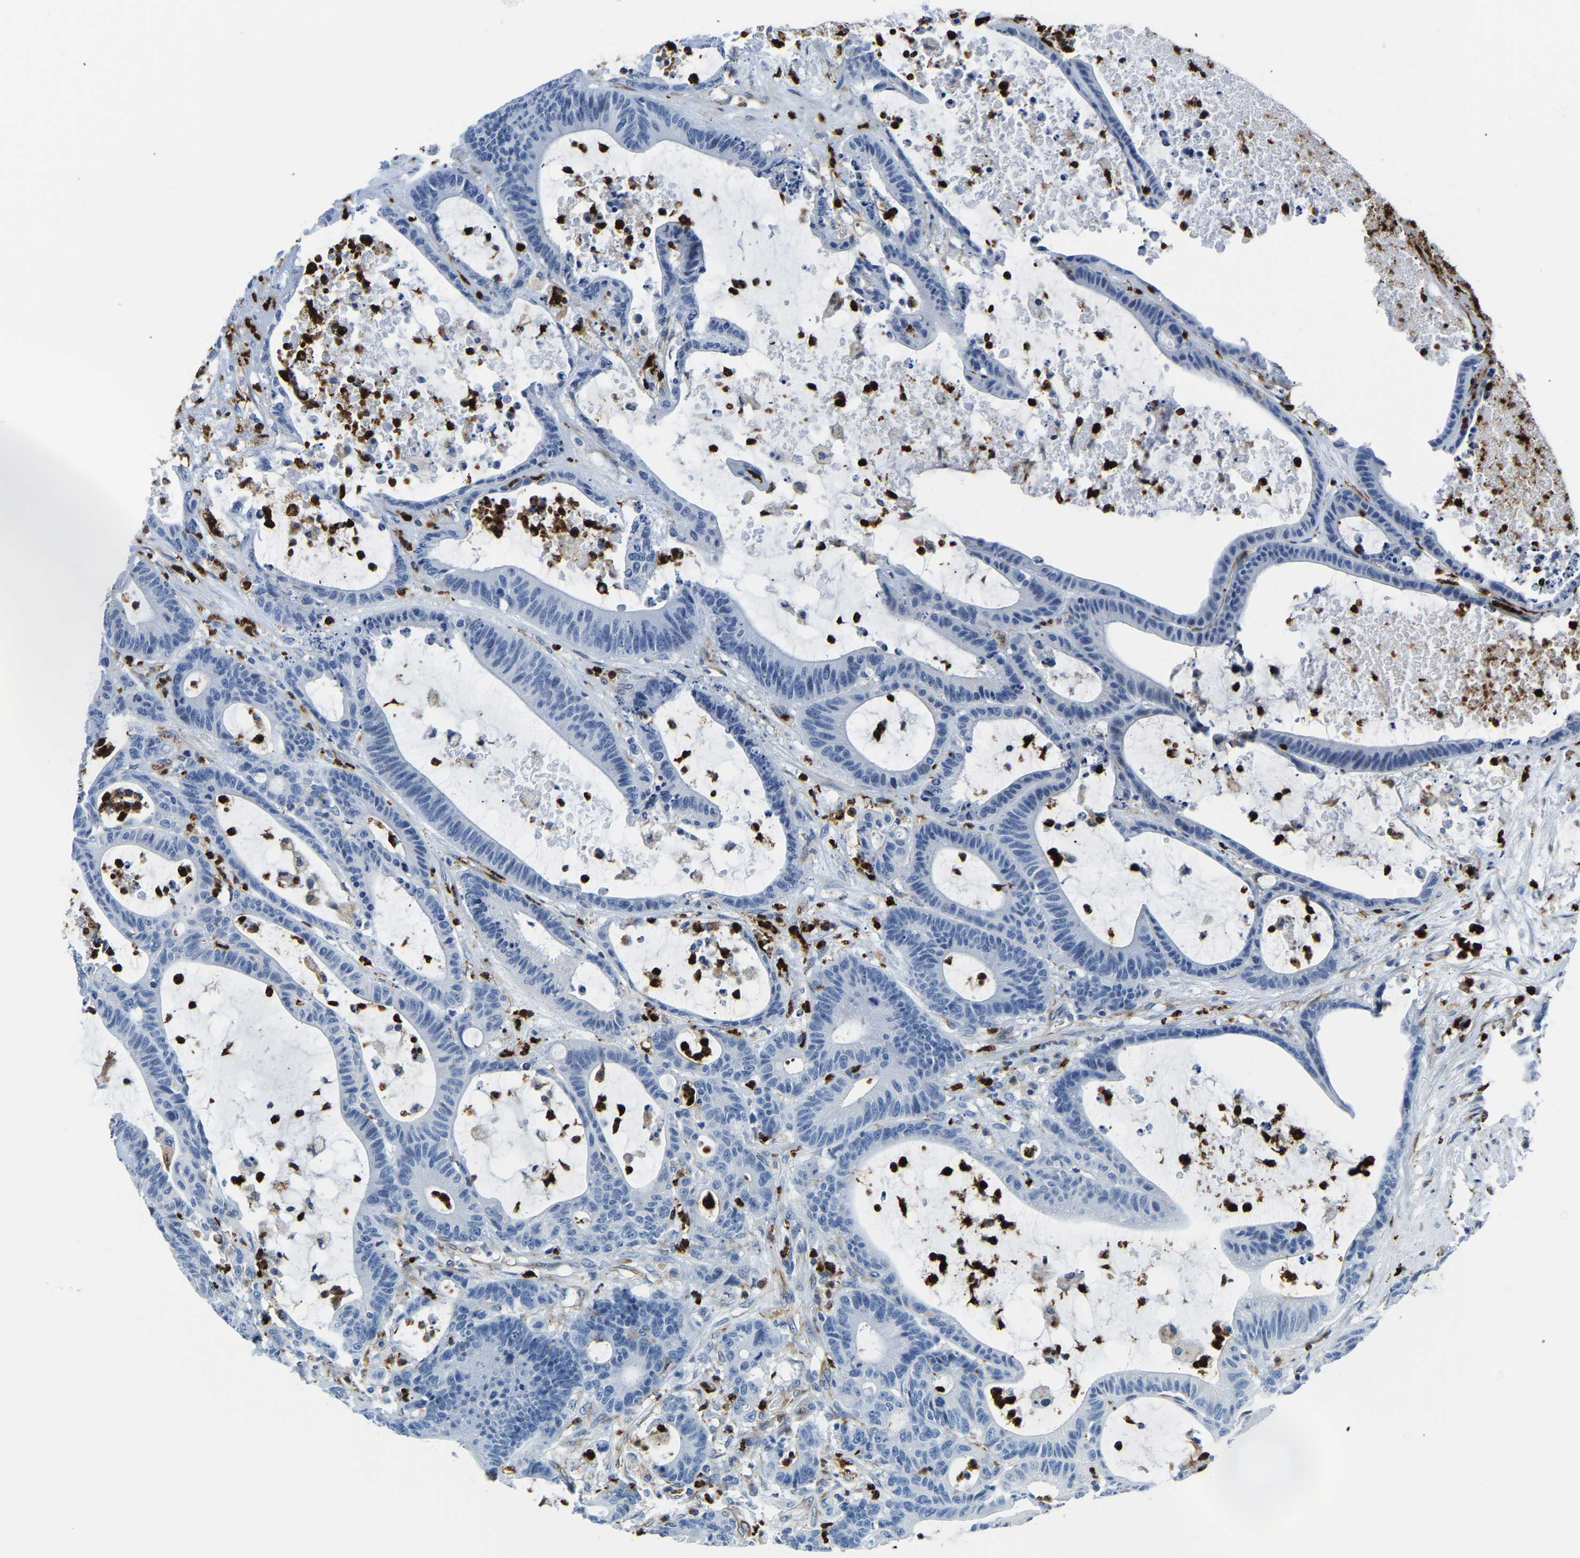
{"staining": {"intensity": "negative", "quantity": "none", "location": "none"}, "tissue": "colorectal cancer", "cell_type": "Tumor cells", "image_type": "cancer", "snomed": [{"axis": "morphology", "description": "Adenocarcinoma, NOS"}, {"axis": "topography", "description": "Colon"}], "caption": "Adenocarcinoma (colorectal) was stained to show a protein in brown. There is no significant expression in tumor cells.", "gene": "MS4A3", "patient": {"sex": "female", "age": 84}}